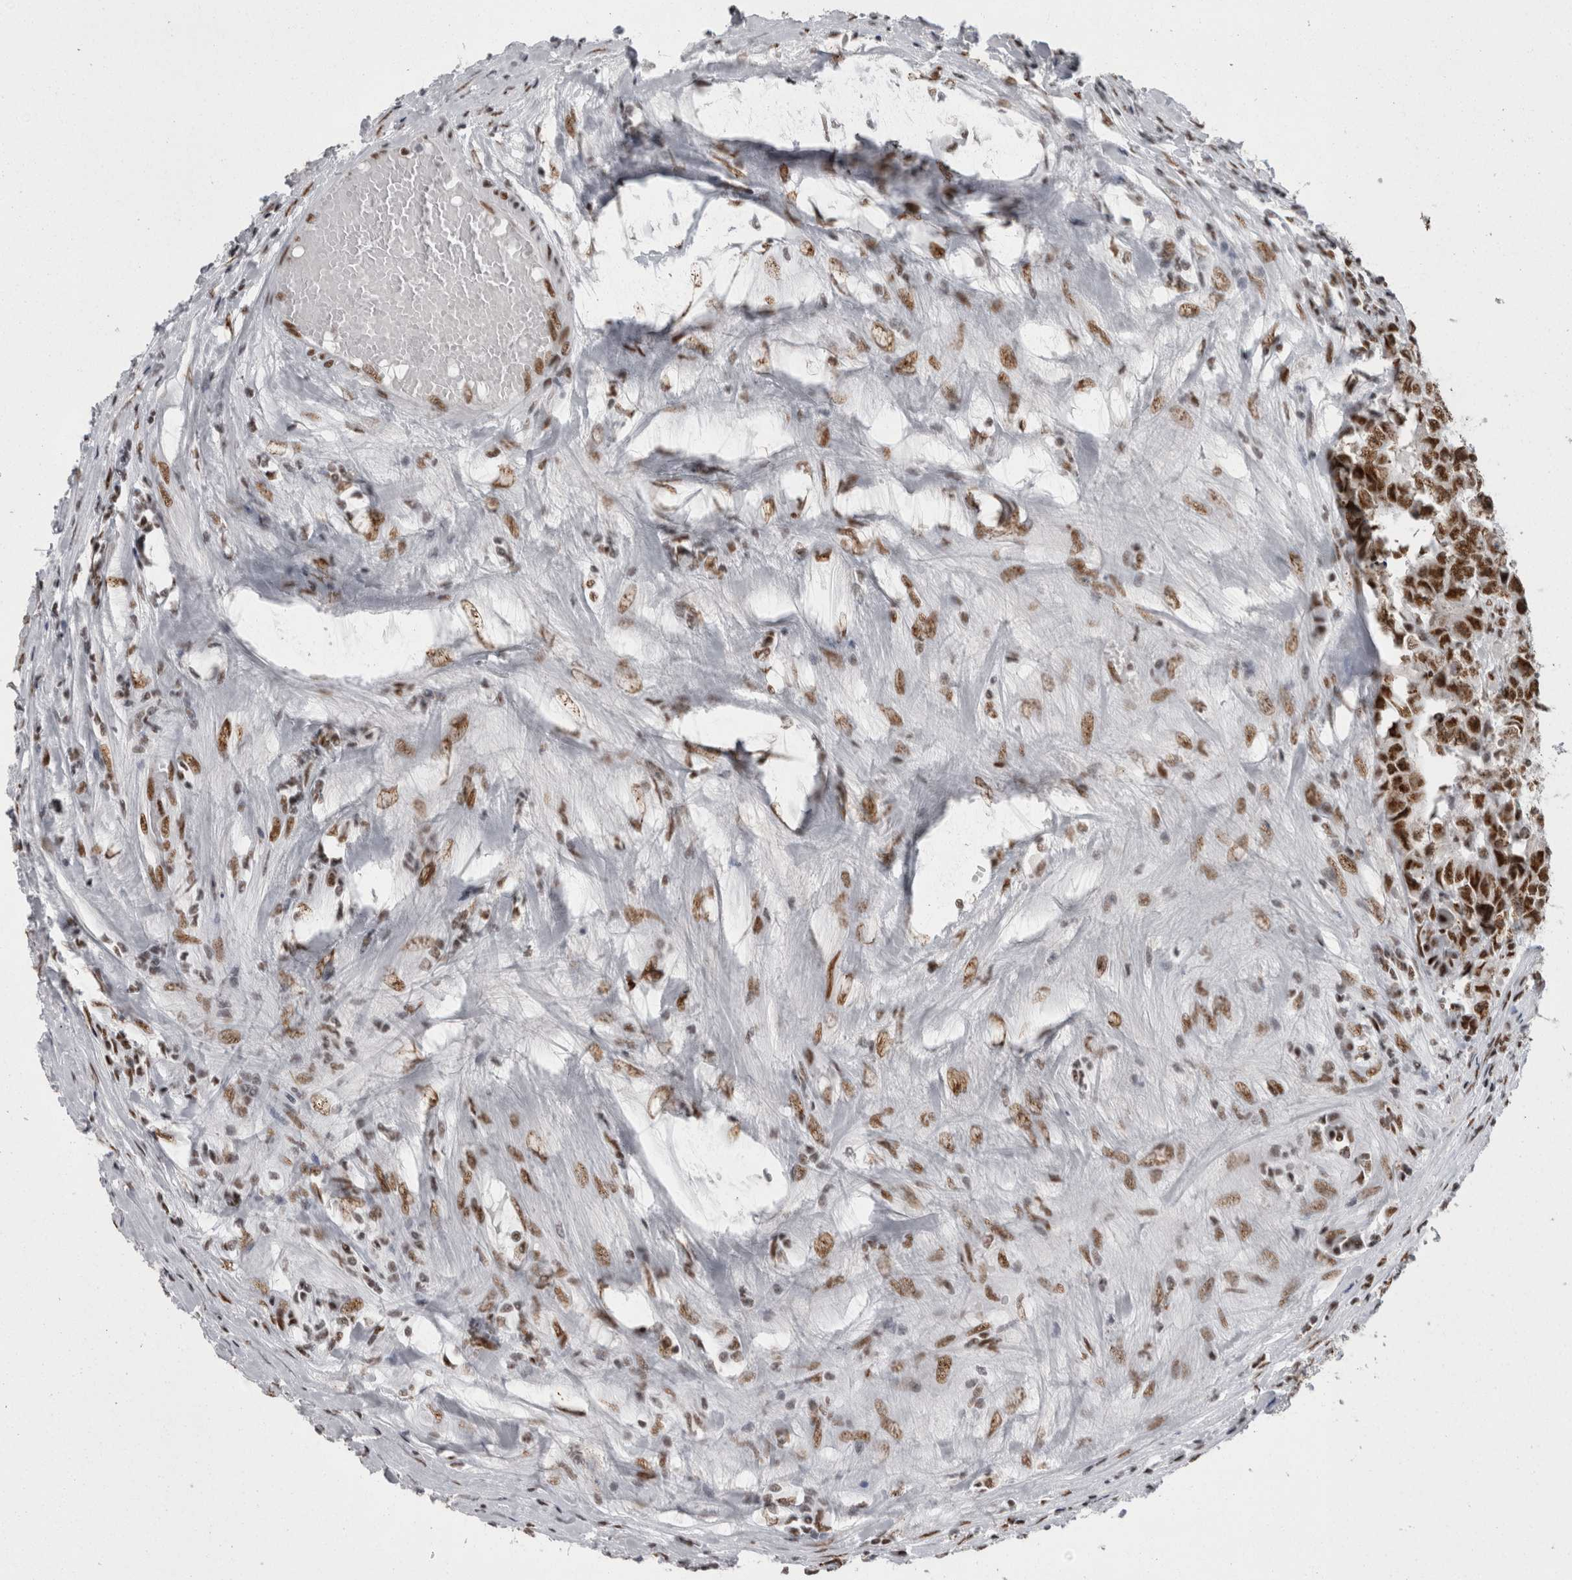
{"staining": {"intensity": "moderate", "quantity": ">75%", "location": "nuclear"}, "tissue": "testis cancer", "cell_type": "Tumor cells", "image_type": "cancer", "snomed": [{"axis": "morphology", "description": "Carcinoma, Embryonal, NOS"}, {"axis": "topography", "description": "Testis"}], "caption": "Protein expression analysis of human testis cancer reveals moderate nuclear staining in approximately >75% of tumor cells.", "gene": "SNRNP40", "patient": {"sex": "male", "age": 25}}